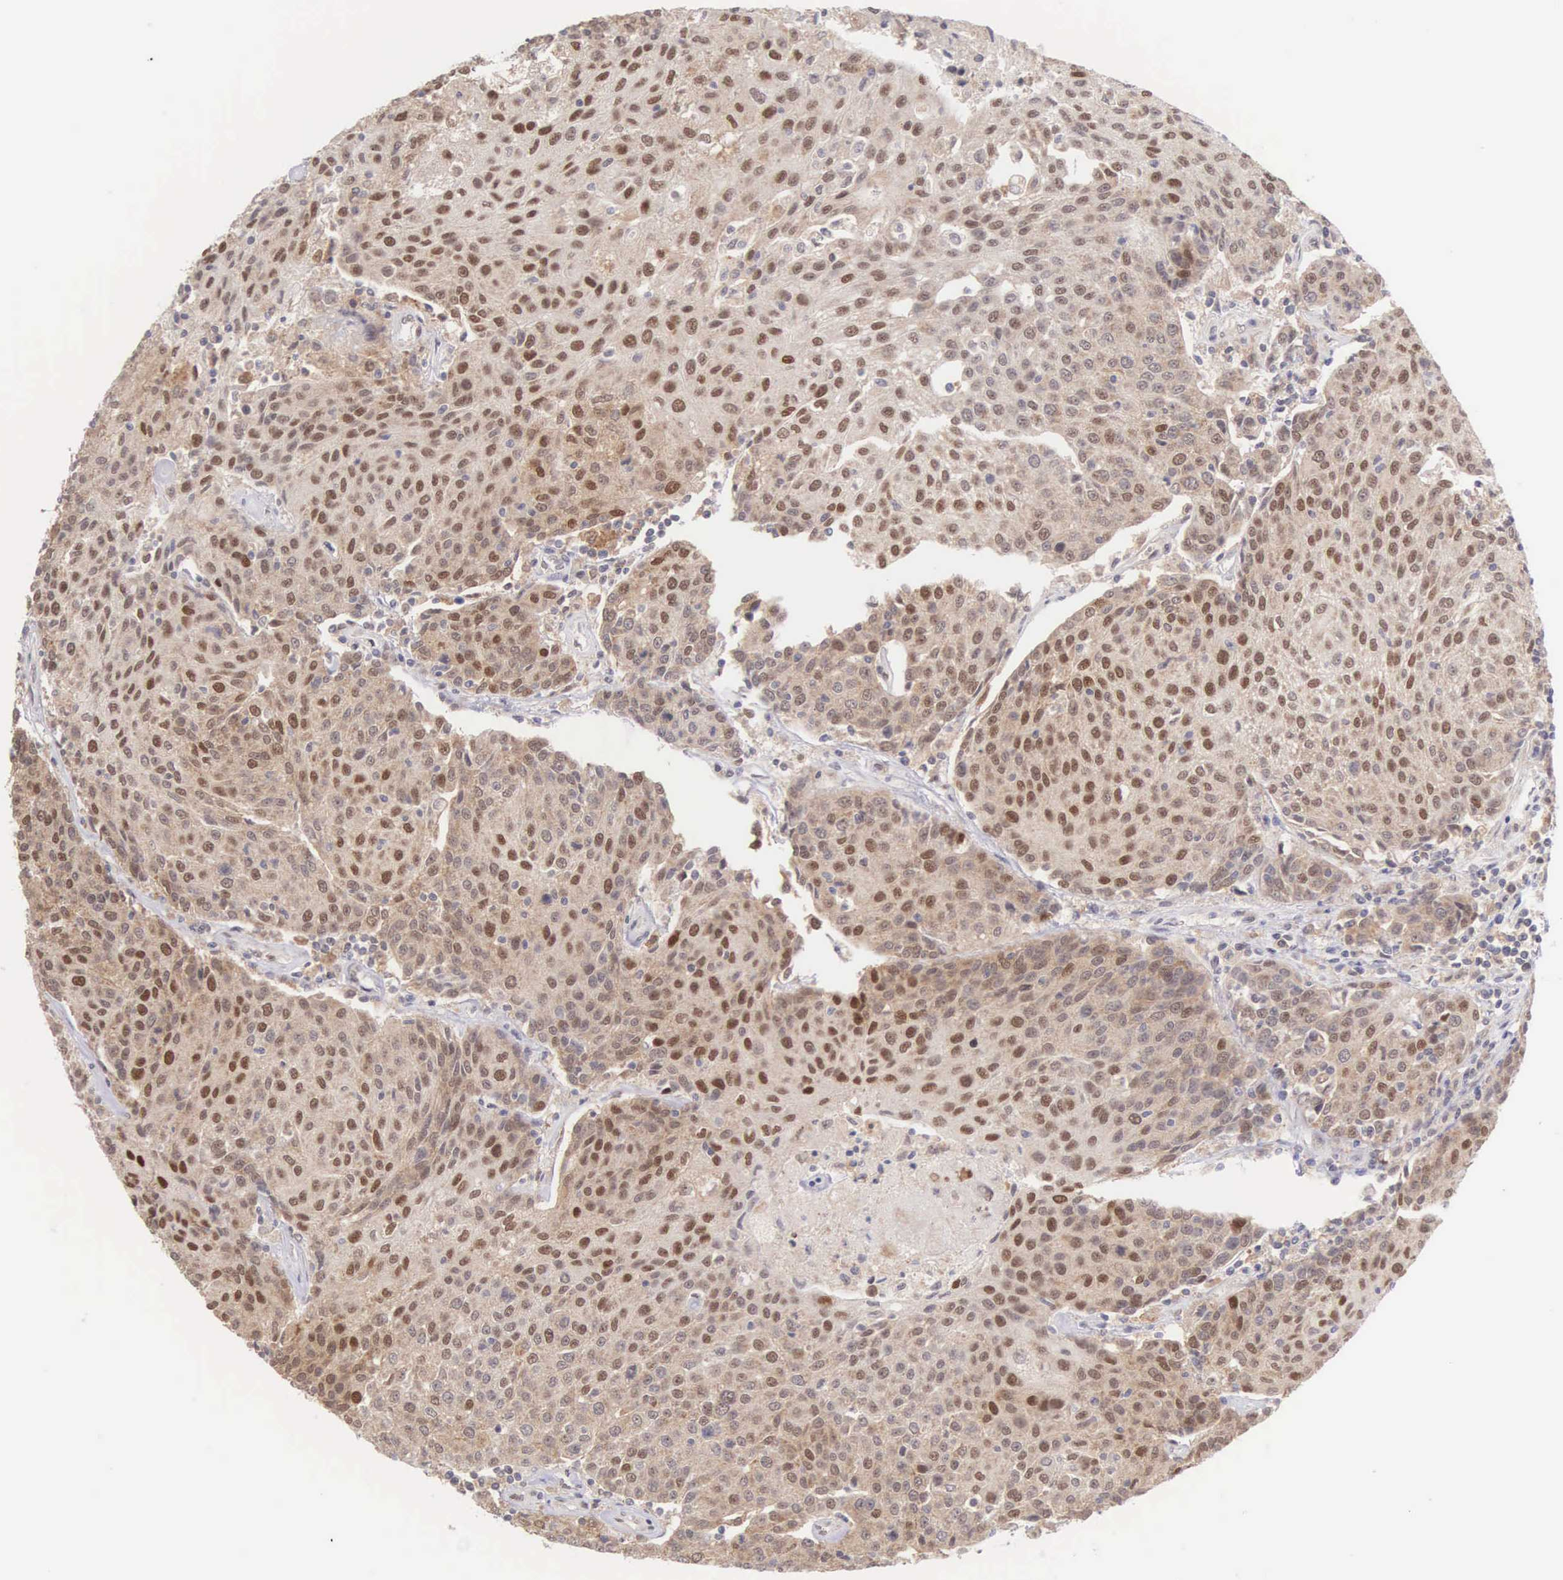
{"staining": {"intensity": "weak", "quantity": ">75%", "location": "nuclear"}, "tissue": "urothelial cancer", "cell_type": "Tumor cells", "image_type": "cancer", "snomed": [{"axis": "morphology", "description": "Urothelial carcinoma, High grade"}, {"axis": "topography", "description": "Urinary bladder"}], "caption": "Weak nuclear protein staining is identified in approximately >75% of tumor cells in urothelial cancer.", "gene": "GRK3", "patient": {"sex": "female", "age": 85}}